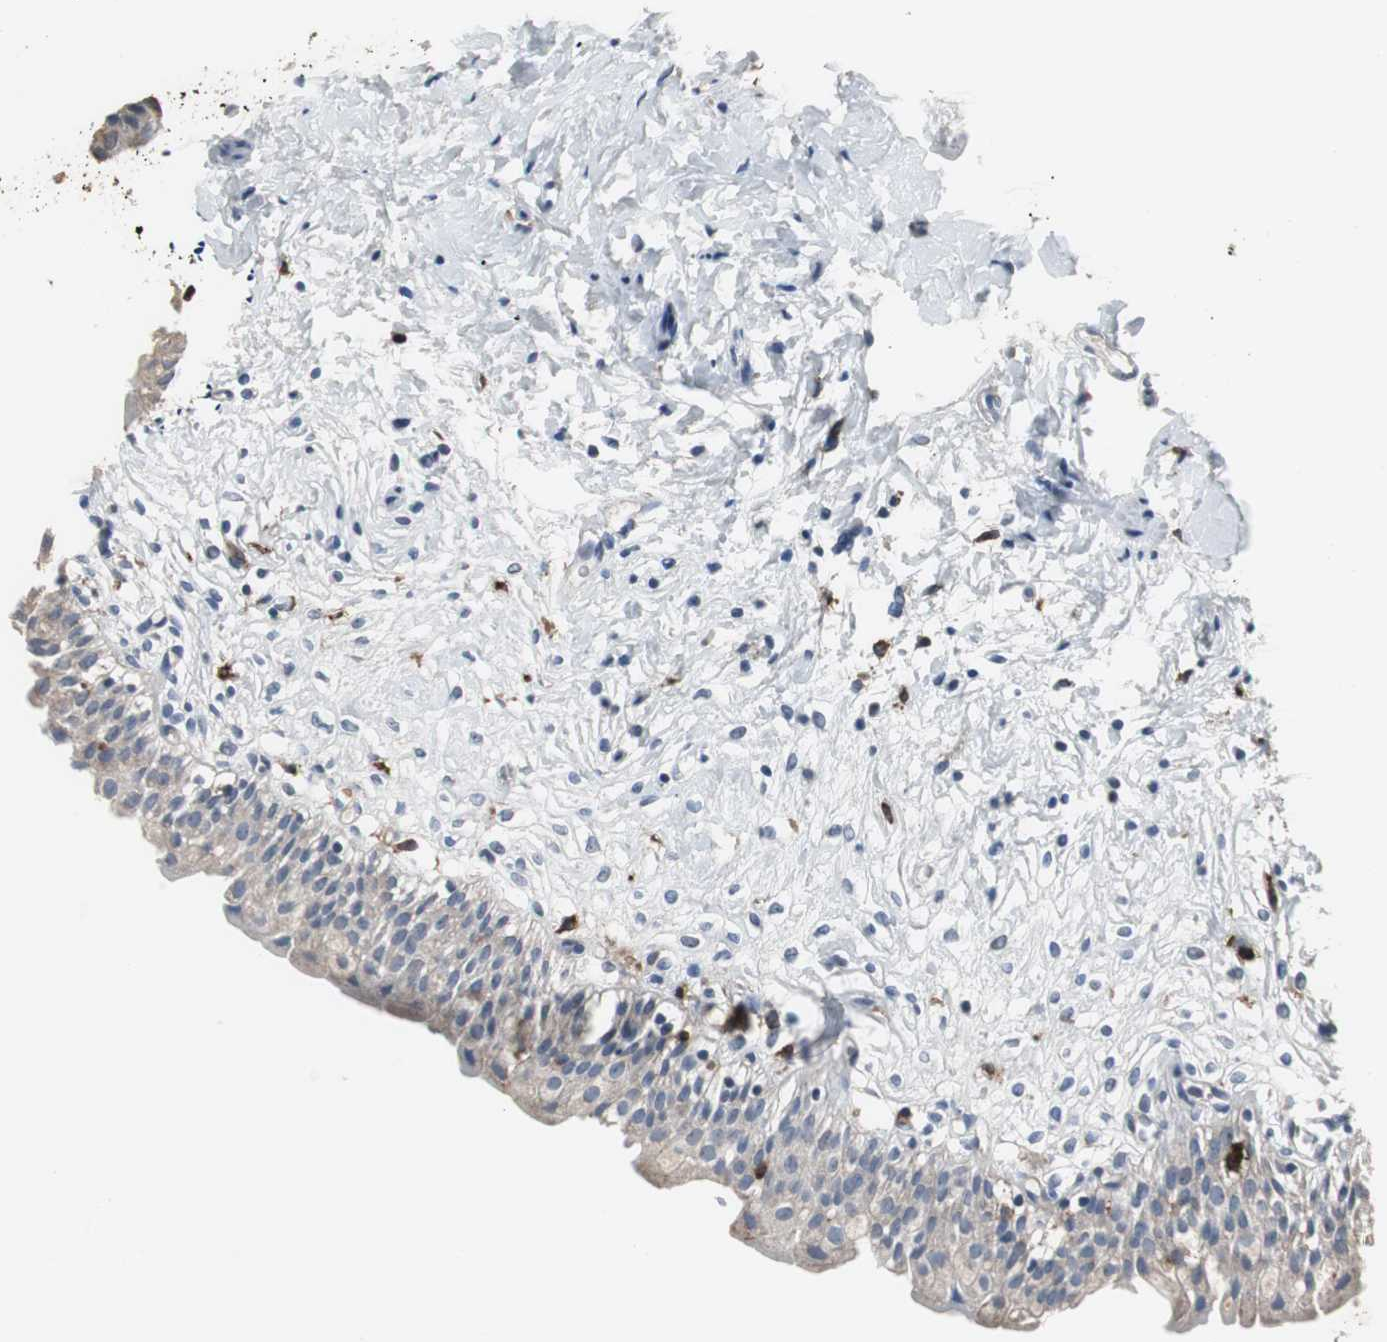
{"staining": {"intensity": "weak", "quantity": "25%-75%", "location": "cytoplasmic/membranous"}, "tissue": "urinary bladder", "cell_type": "Urothelial cells", "image_type": "normal", "snomed": [{"axis": "morphology", "description": "Normal tissue, NOS"}, {"axis": "topography", "description": "Urinary bladder"}], "caption": "Immunohistochemistry staining of benign urinary bladder, which demonstrates low levels of weak cytoplasmic/membranous staining in about 25%-75% of urothelial cells indicating weak cytoplasmic/membranous protein positivity. The staining was performed using DAB (brown) for protein detection and nuclei were counterstained in hematoxylin (blue).", "gene": "NCF2", "patient": {"sex": "female", "age": 80}}